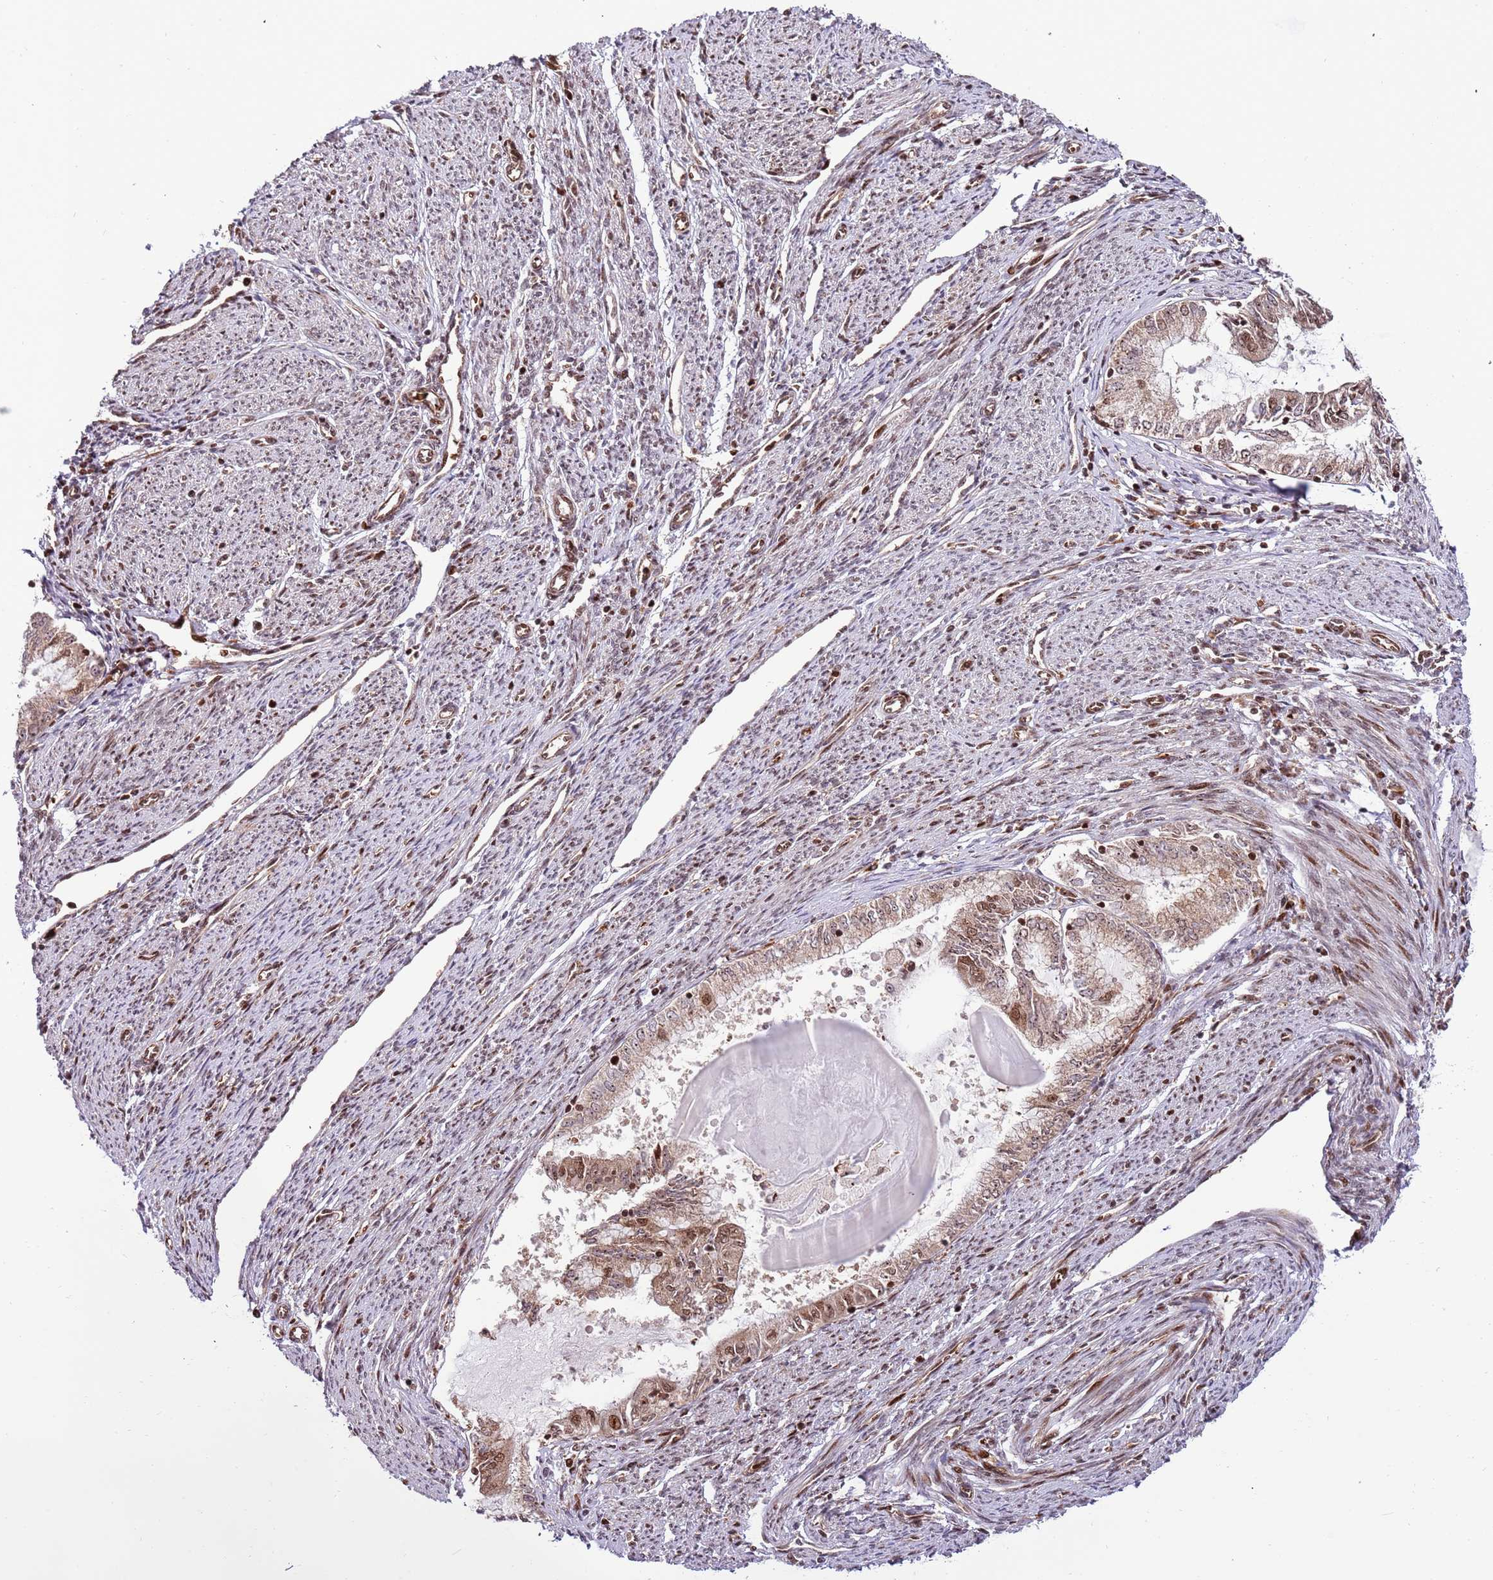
{"staining": {"intensity": "moderate", "quantity": ">75%", "location": "cytoplasmic/membranous,nuclear"}, "tissue": "endometrial cancer", "cell_type": "Tumor cells", "image_type": "cancer", "snomed": [{"axis": "morphology", "description": "Adenocarcinoma, NOS"}, {"axis": "topography", "description": "Endometrium"}], "caption": "This is an image of IHC staining of endometrial cancer (adenocarcinoma), which shows moderate expression in the cytoplasmic/membranous and nuclear of tumor cells.", "gene": "RIF1", "patient": {"sex": "female", "age": 79}}